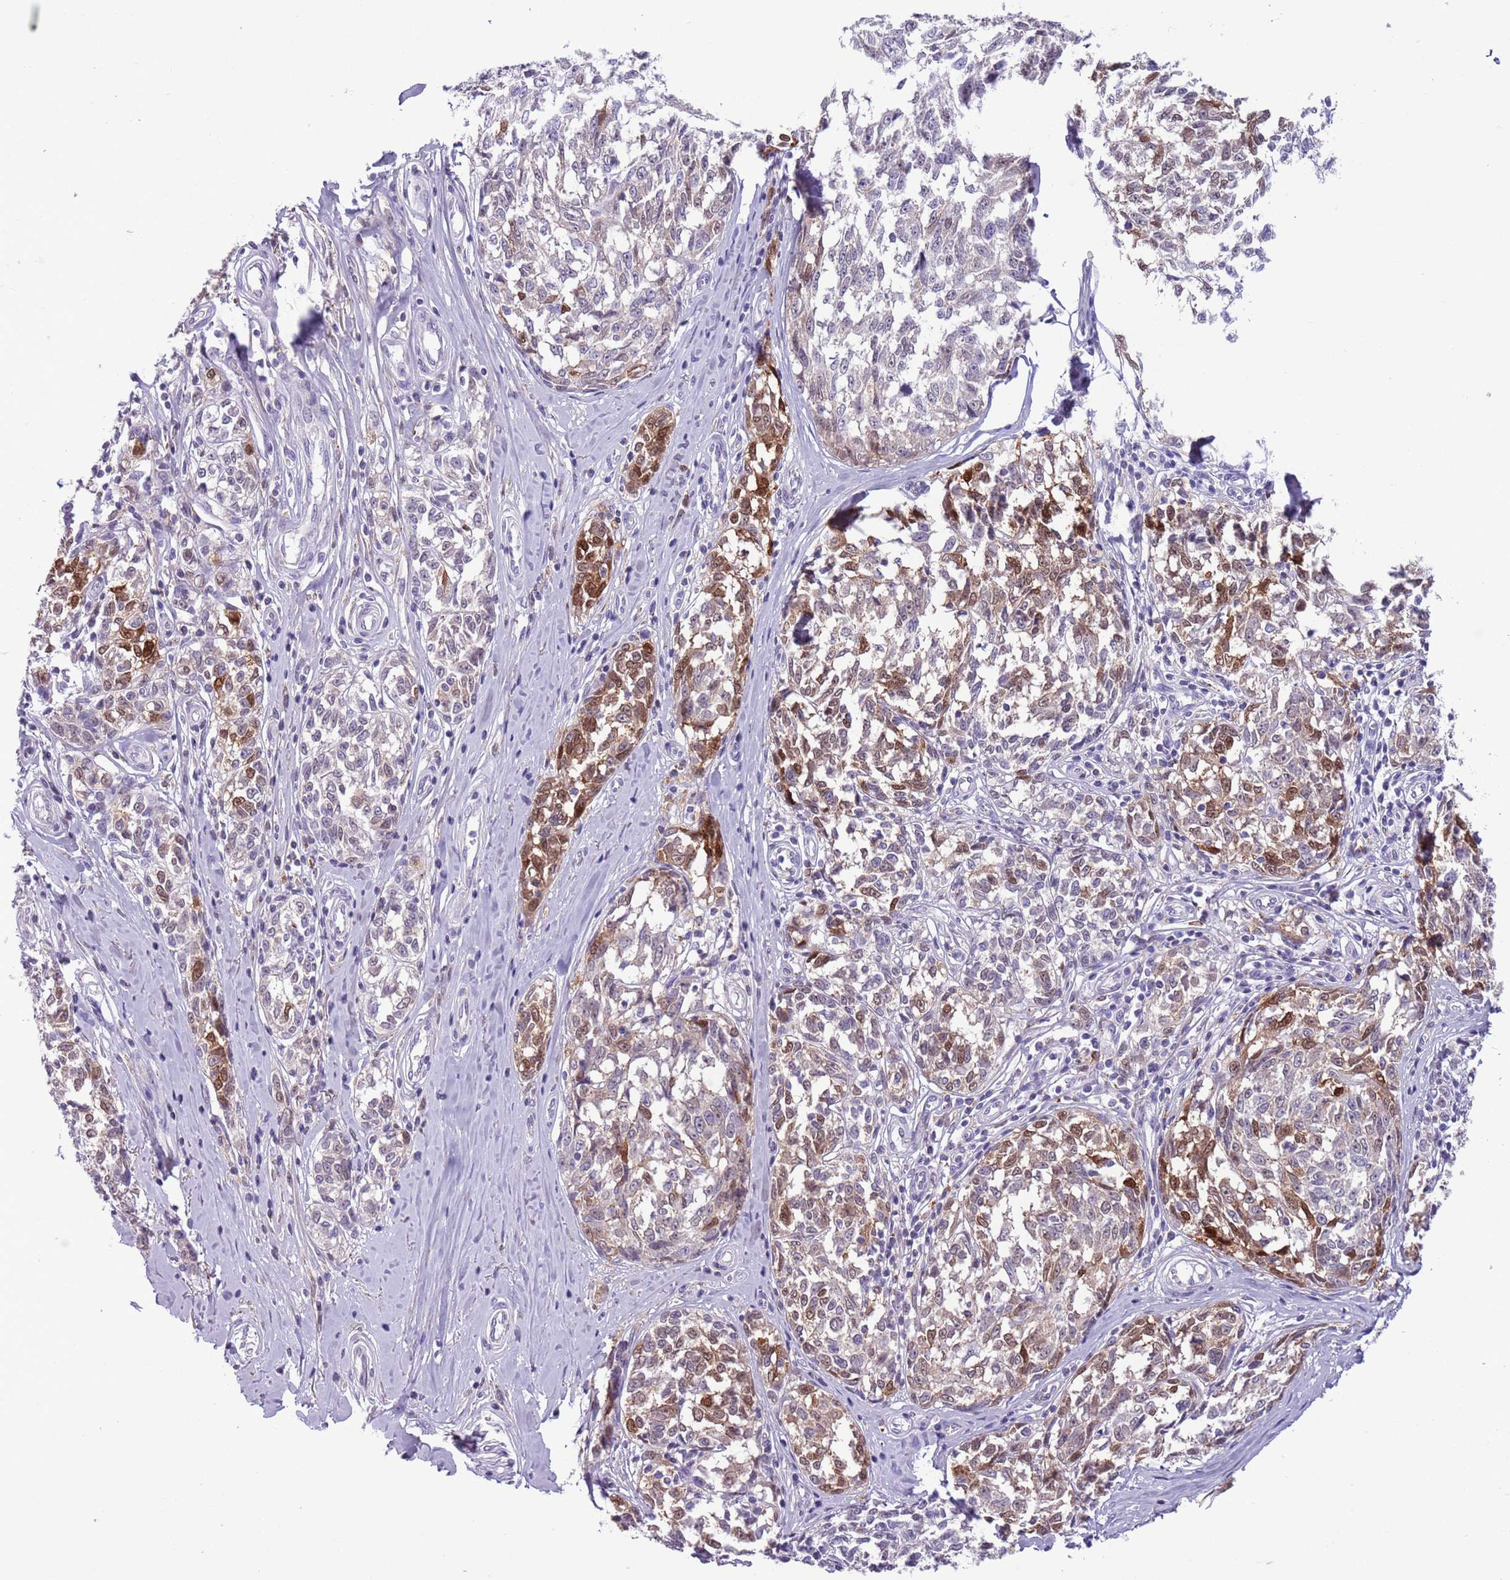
{"staining": {"intensity": "moderate", "quantity": "<25%", "location": "cytoplasmic/membranous,nuclear"}, "tissue": "melanoma", "cell_type": "Tumor cells", "image_type": "cancer", "snomed": [{"axis": "morphology", "description": "Normal tissue, NOS"}, {"axis": "morphology", "description": "Malignant melanoma, NOS"}, {"axis": "topography", "description": "Skin"}], "caption": "Protein analysis of malignant melanoma tissue demonstrates moderate cytoplasmic/membranous and nuclear positivity in about <25% of tumor cells.", "gene": "PFKFB2", "patient": {"sex": "female", "age": 64}}